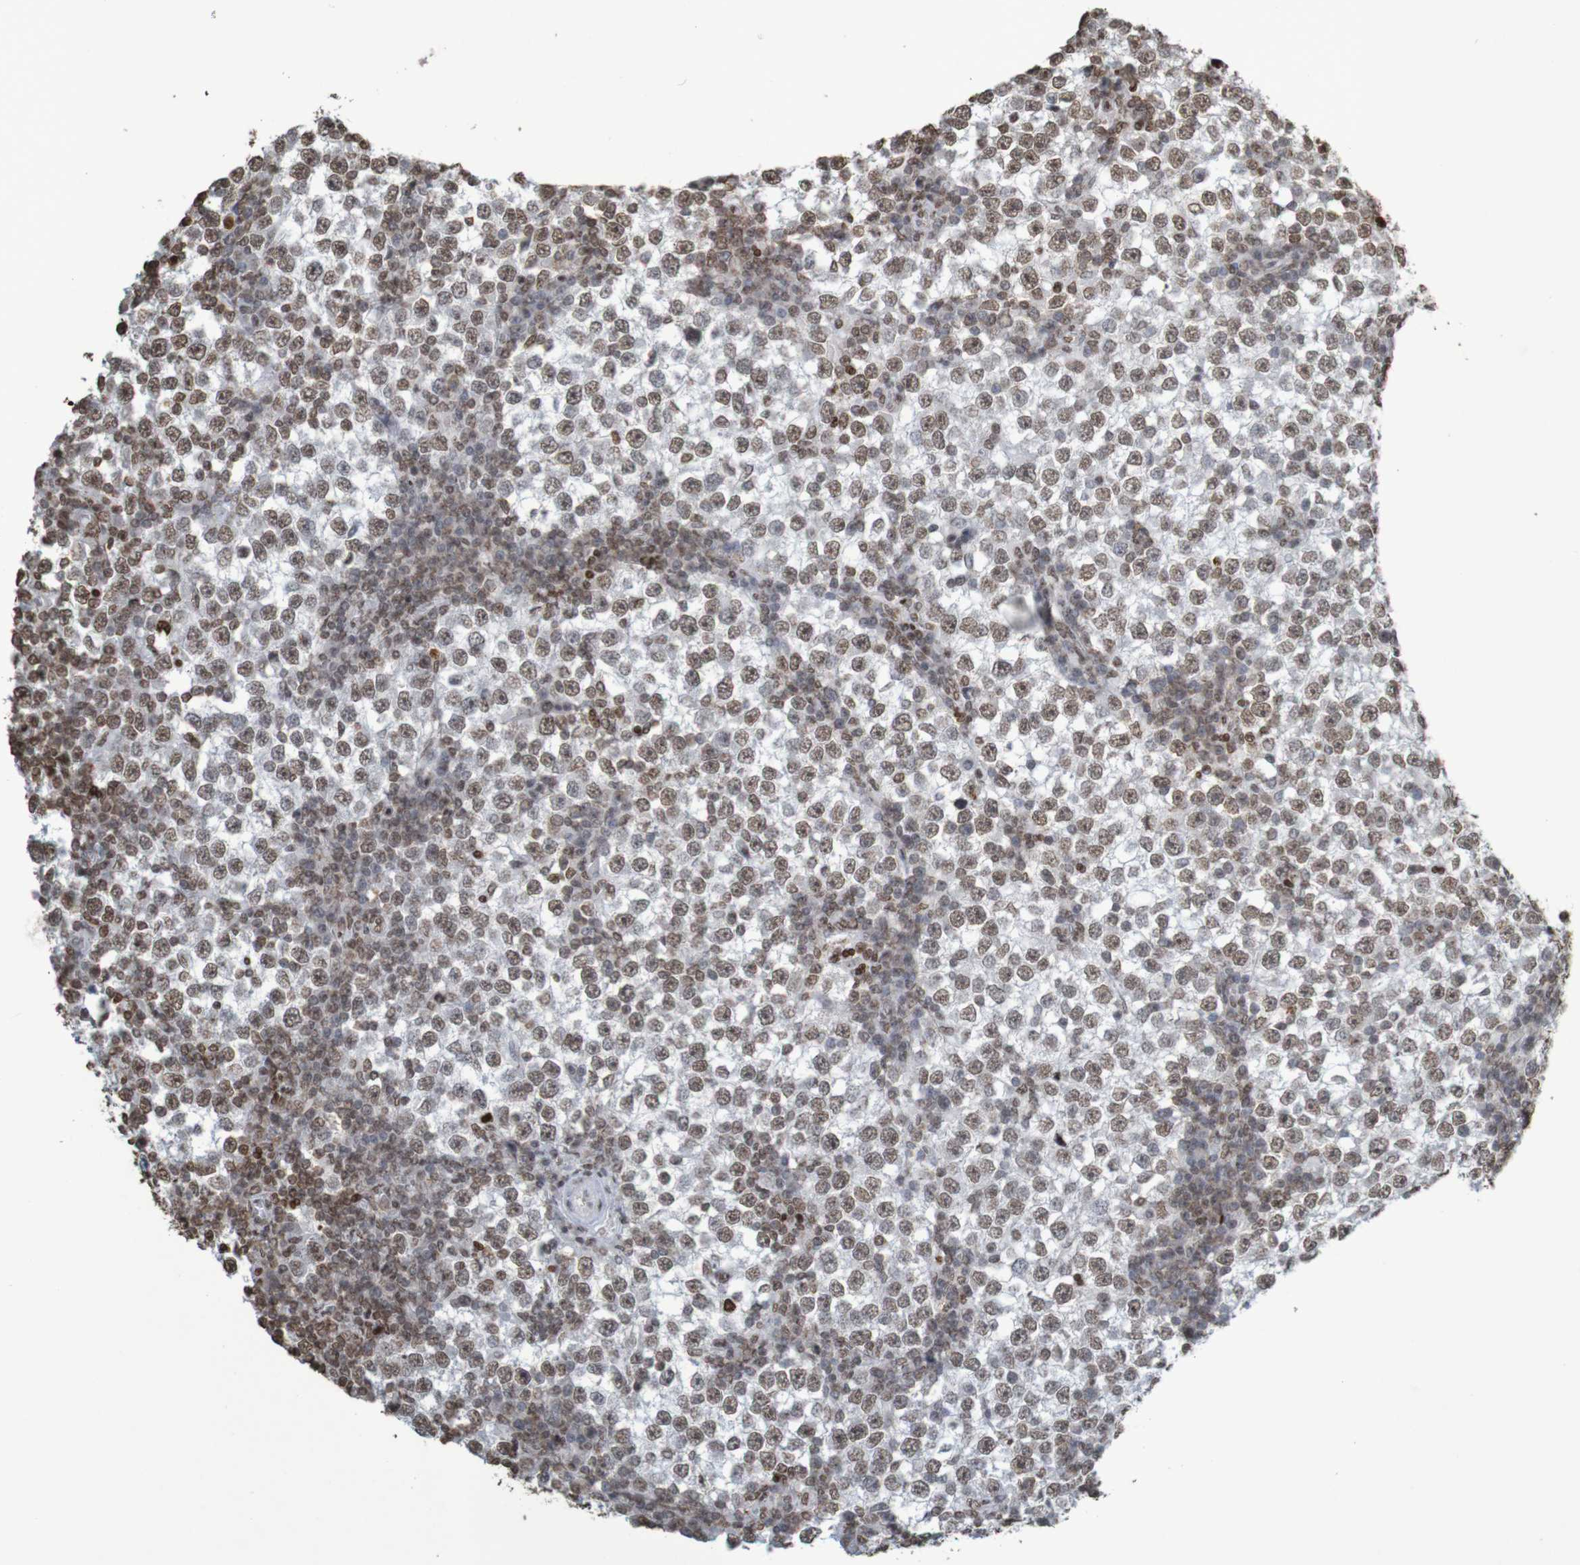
{"staining": {"intensity": "moderate", "quantity": ">75%", "location": "nuclear"}, "tissue": "testis cancer", "cell_type": "Tumor cells", "image_type": "cancer", "snomed": [{"axis": "morphology", "description": "Seminoma, NOS"}, {"axis": "topography", "description": "Testis"}], "caption": "Moderate nuclear protein positivity is appreciated in approximately >75% of tumor cells in testis seminoma.", "gene": "GFI1", "patient": {"sex": "male", "age": 65}}